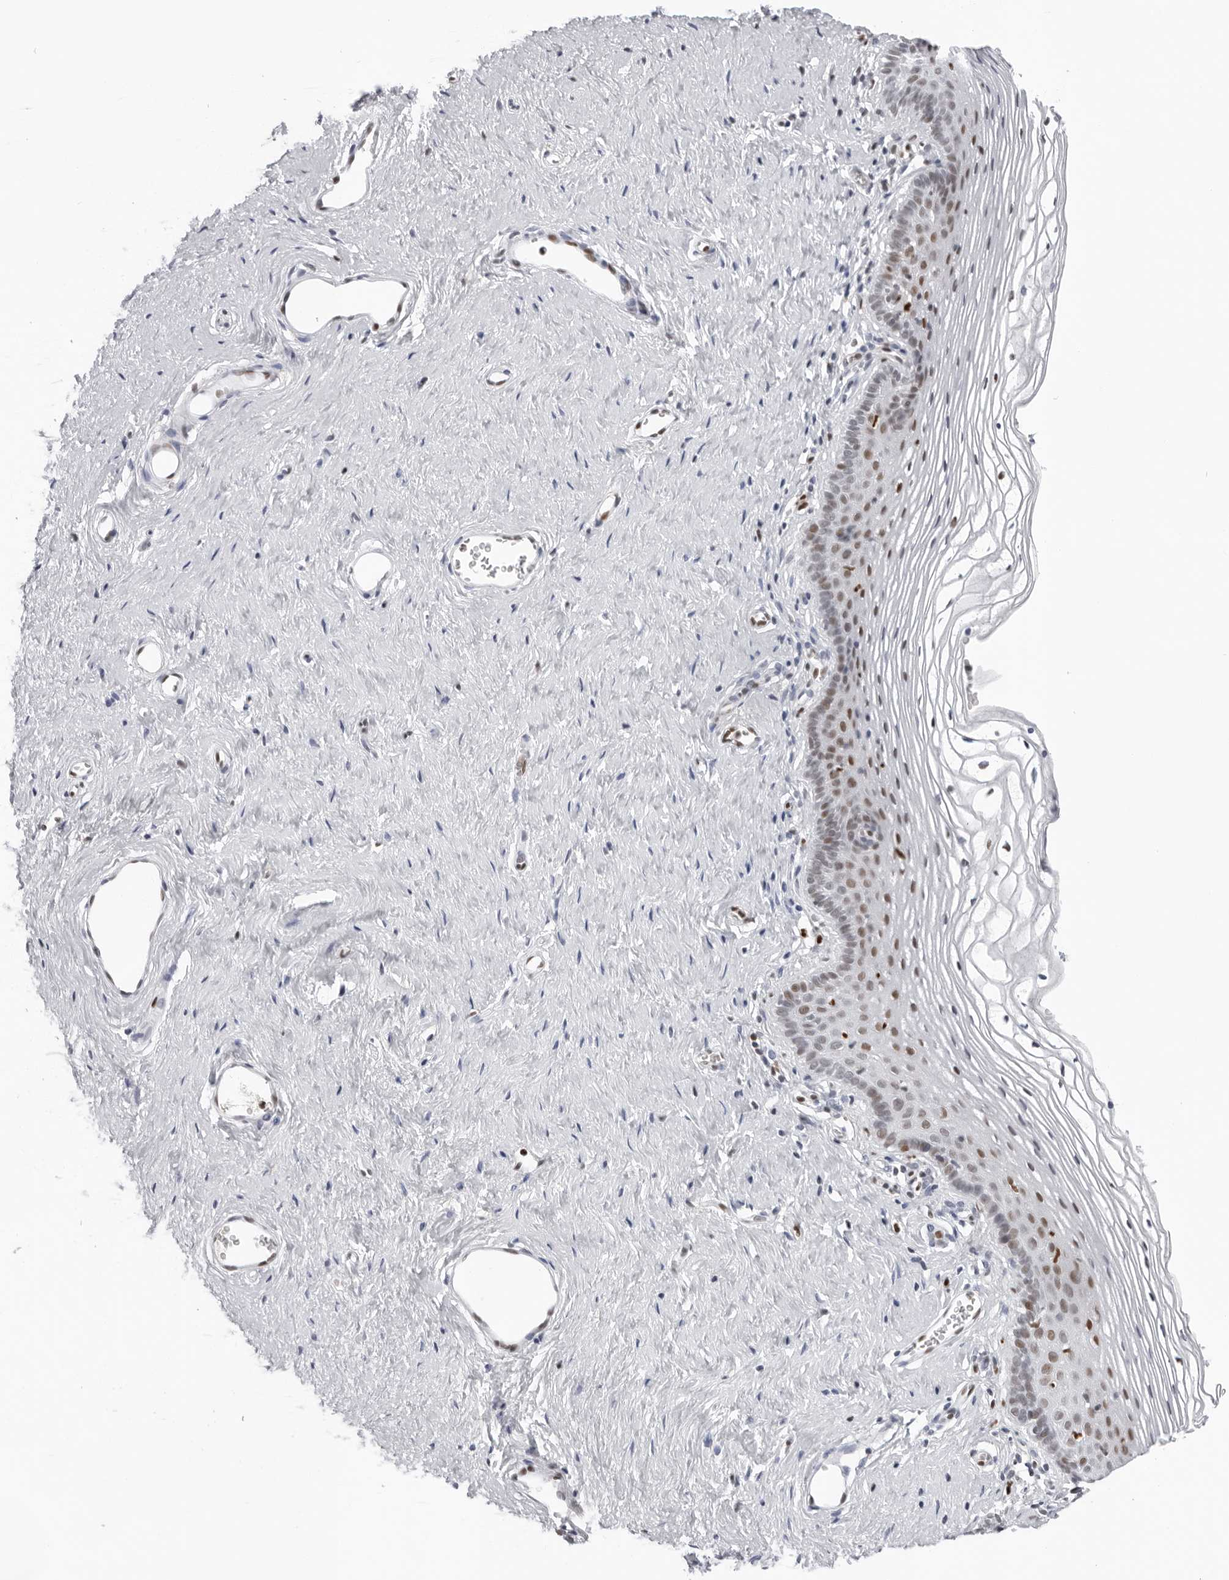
{"staining": {"intensity": "moderate", "quantity": "25%-75%", "location": "nuclear"}, "tissue": "vagina", "cell_type": "Squamous epithelial cells", "image_type": "normal", "snomed": [{"axis": "morphology", "description": "Normal tissue, NOS"}, {"axis": "topography", "description": "Vagina"}], "caption": "A brown stain labels moderate nuclear staining of a protein in squamous epithelial cells of normal human vagina.", "gene": "OGG1", "patient": {"sex": "female", "age": 32}}